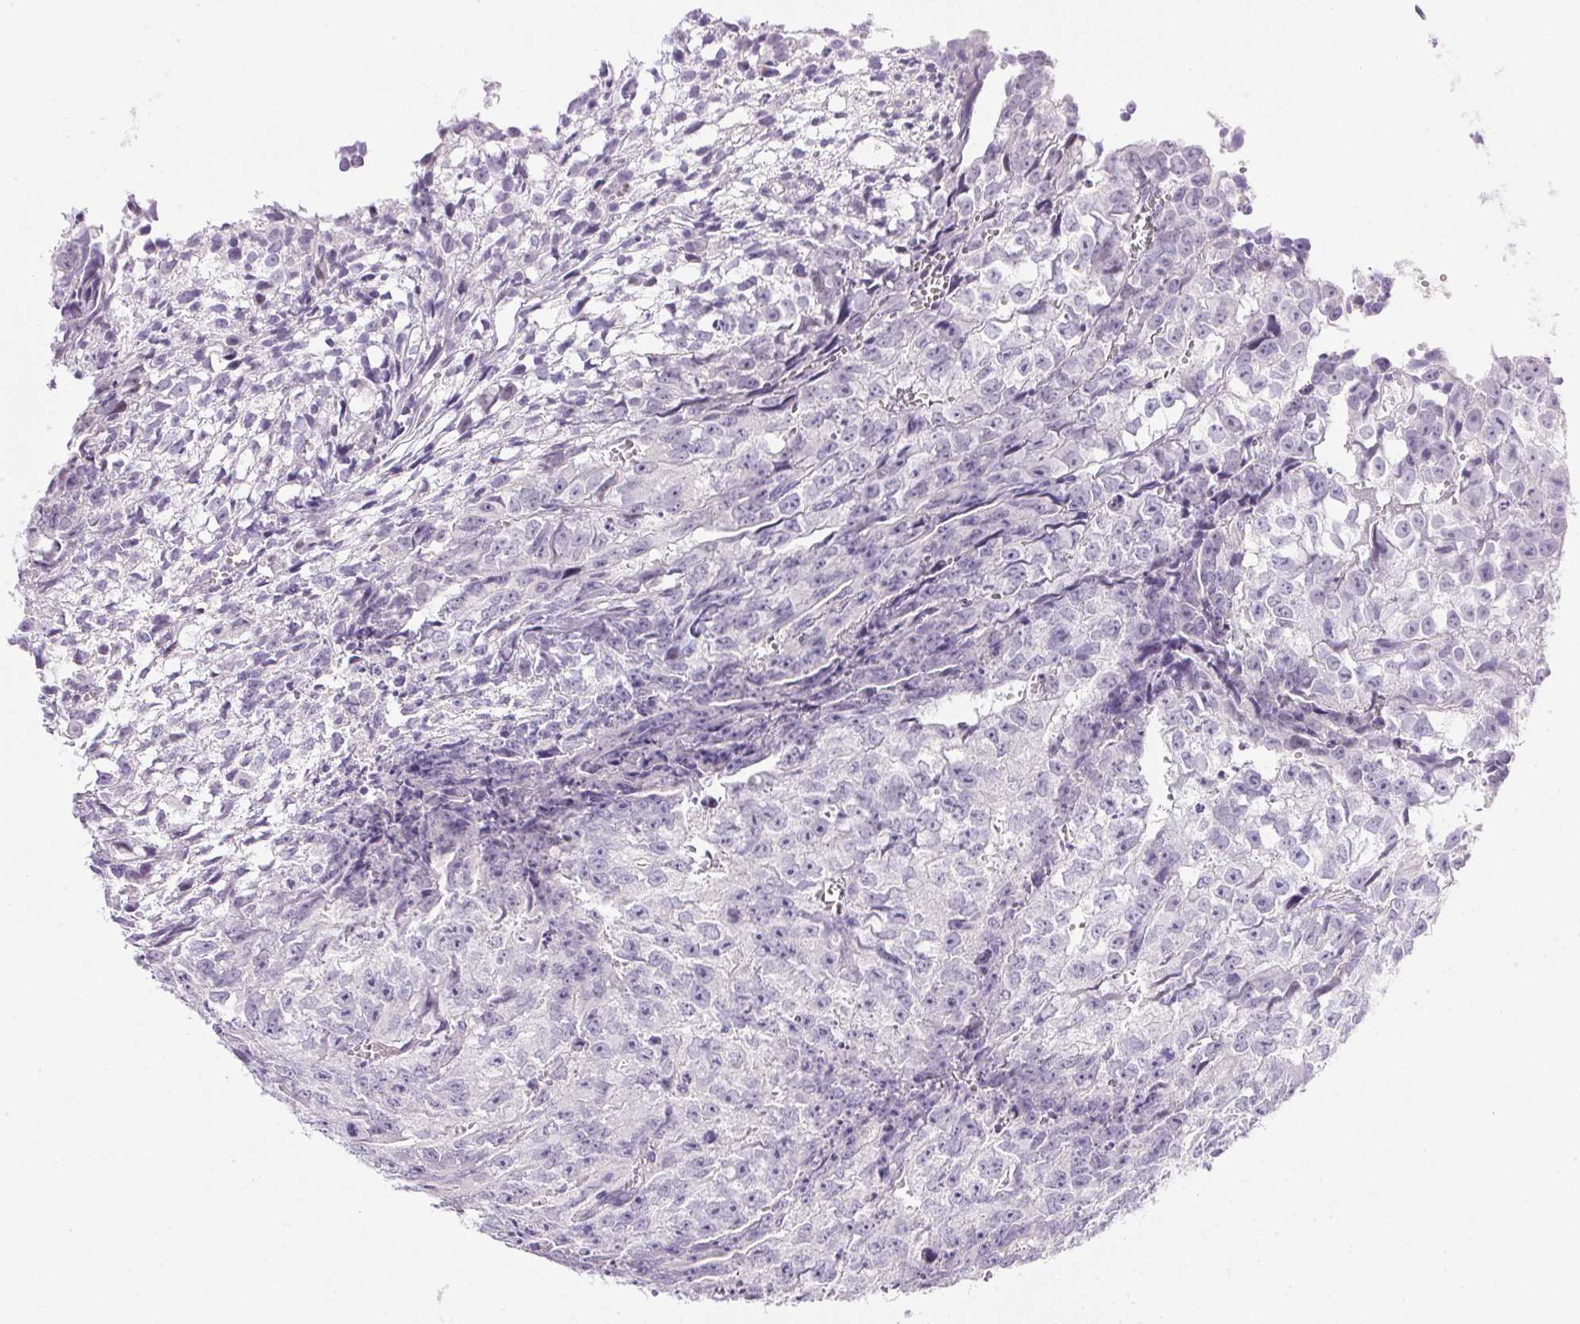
{"staining": {"intensity": "negative", "quantity": "none", "location": "none"}, "tissue": "testis cancer", "cell_type": "Tumor cells", "image_type": "cancer", "snomed": [{"axis": "morphology", "description": "Carcinoma, Embryonal, NOS"}, {"axis": "morphology", "description": "Teratoma, malignant, NOS"}, {"axis": "topography", "description": "Testis"}], "caption": "Immunohistochemical staining of human testis malignant teratoma demonstrates no significant expression in tumor cells. (IHC, brightfield microscopy, high magnification).", "gene": "ATP6V0A4", "patient": {"sex": "male", "age": 24}}